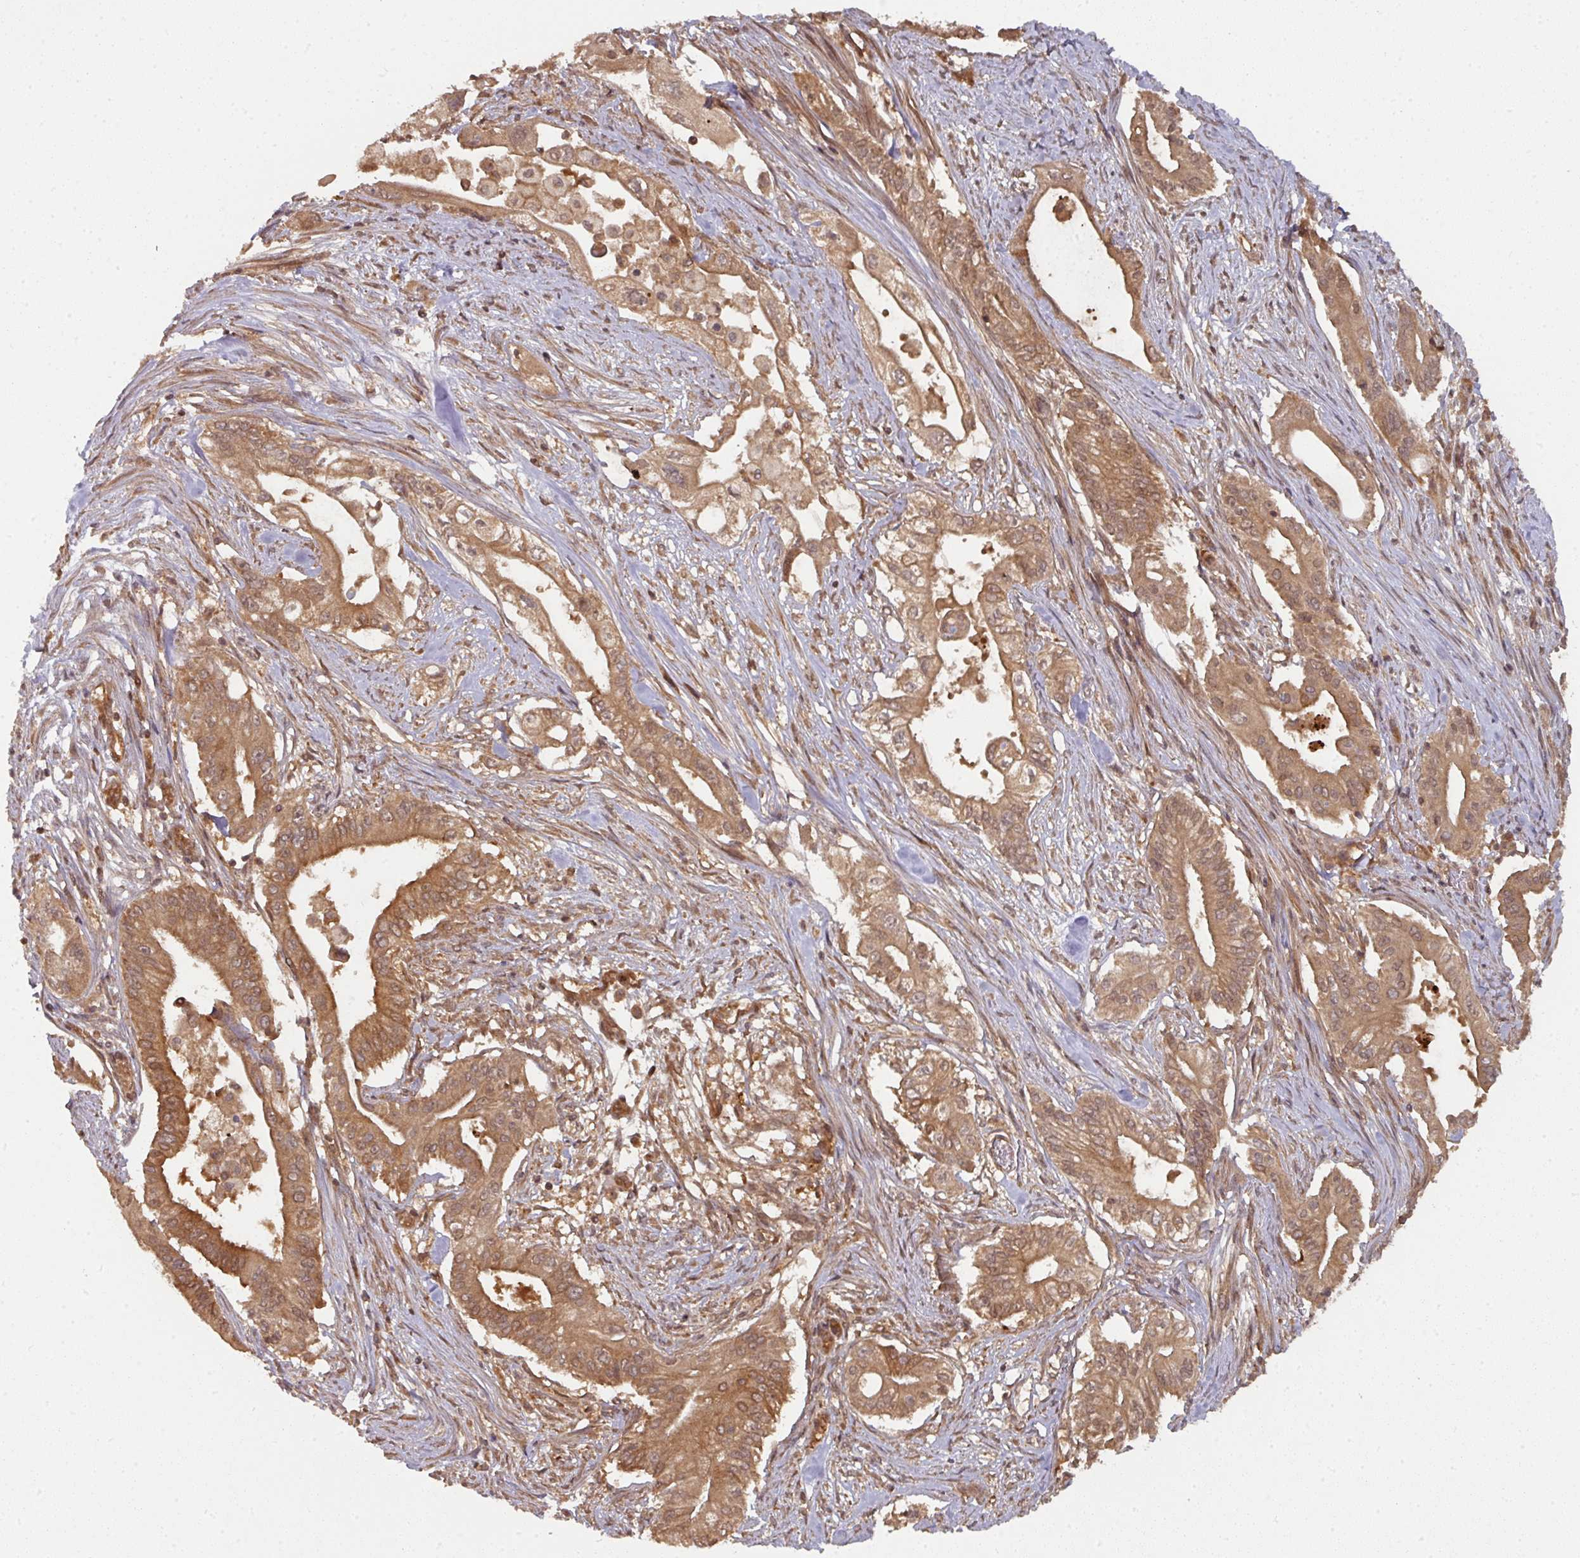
{"staining": {"intensity": "moderate", "quantity": ">75%", "location": "cytoplasmic/membranous"}, "tissue": "pancreatic cancer", "cell_type": "Tumor cells", "image_type": "cancer", "snomed": [{"axis": "morphology", "description": "Adenocarcinoma, NOS"}, {"axis": "topography", "description": "Pancreas"}], "caption": "IHC (DAB) staining of pancreatic adenocarcinoma demonstrates moderate cytoplasmic/membranous protein positivity in about >75% of tumor cells. (IHC, brightfield microscopy, high magnification).", "gene": "EIF4EBP2", "patient": {"sex": "female", "age": 68}}